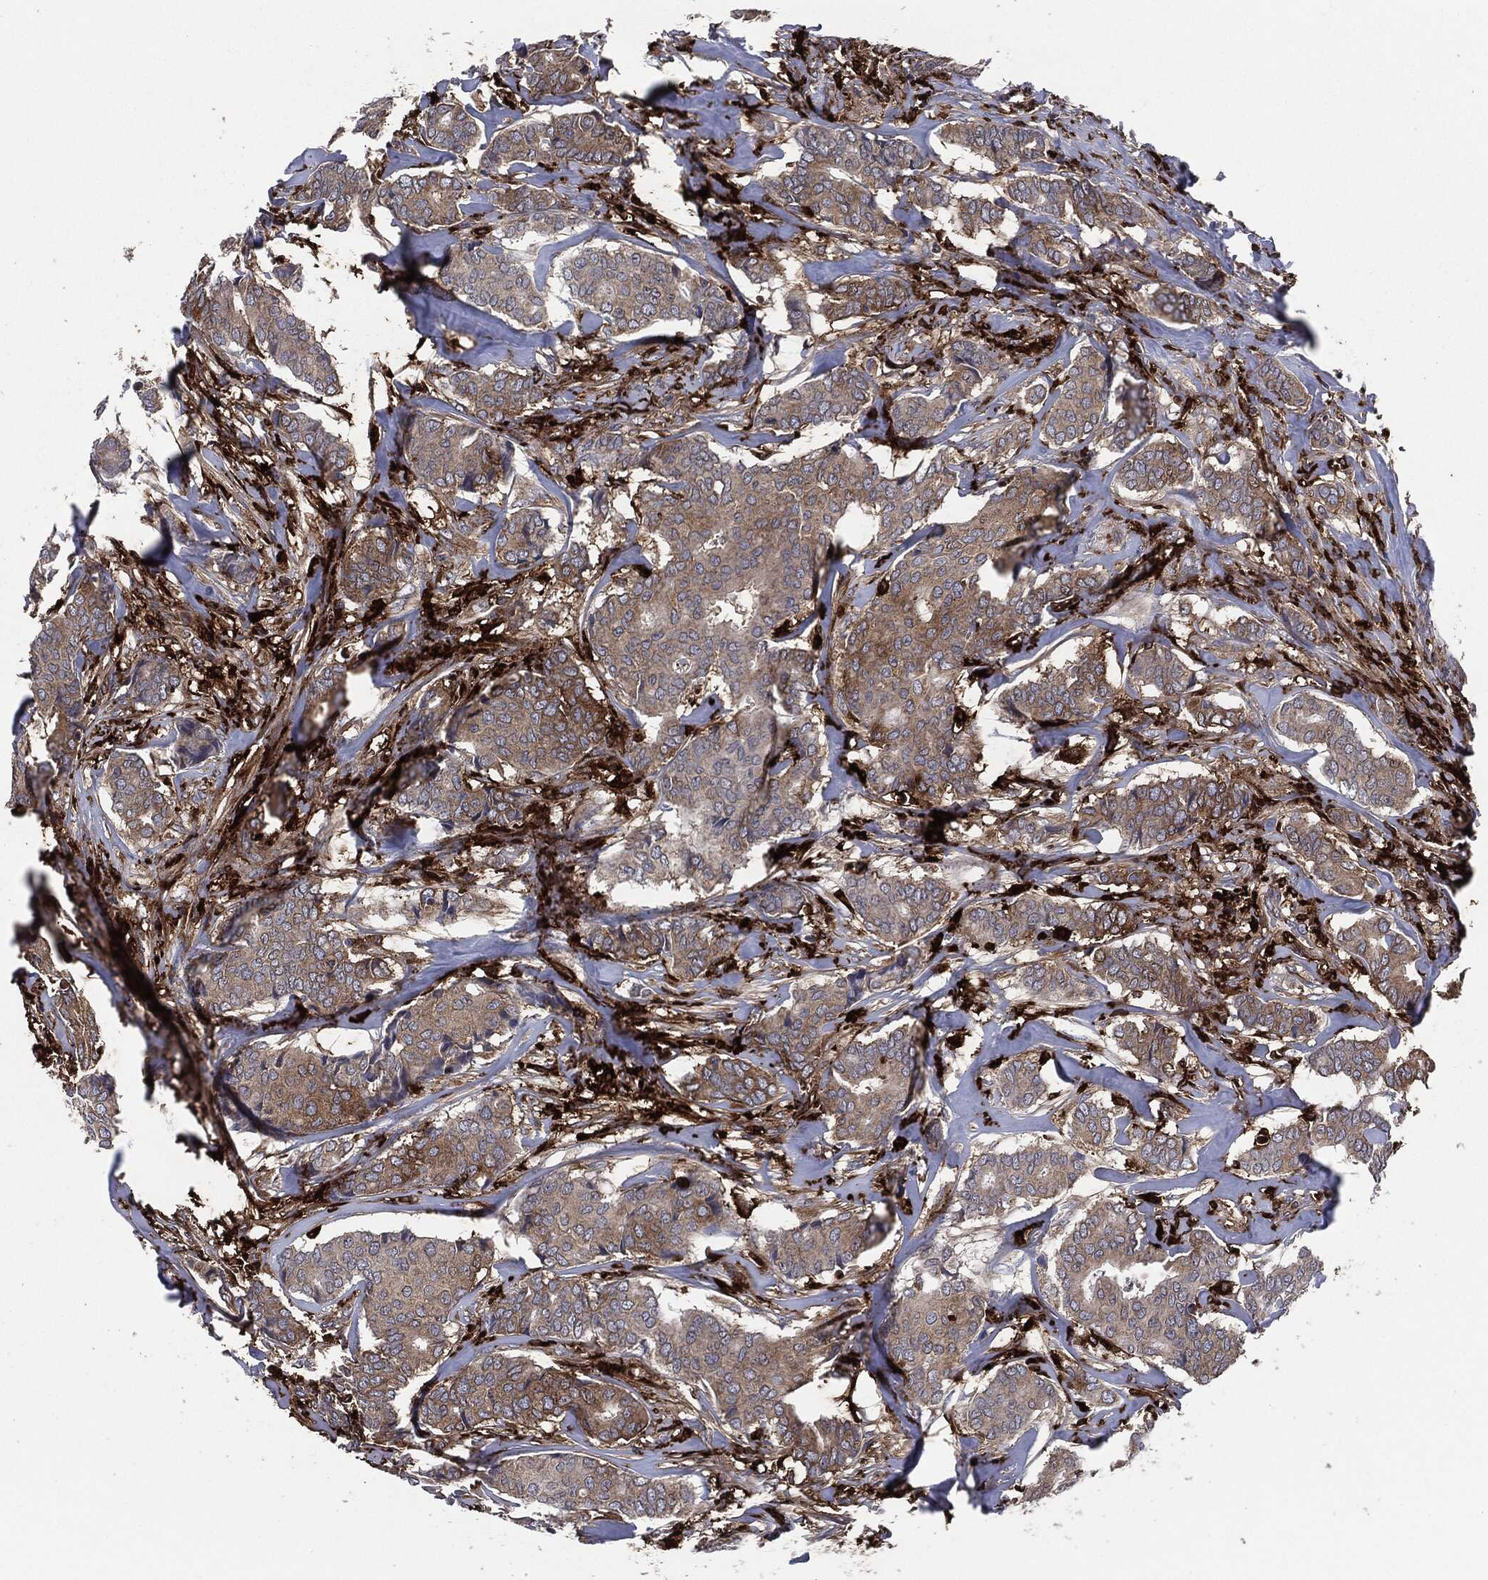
{"staining": {"intensity": "moderate", "quantity": "<25%", "location": "cytoplasmic/membranous"}, "tissue": "breast cancer", "cell_type": "Tumor cells", "image_type": "cancer", "snomed": [{"axis": "morphology", "description": "Duct carcinoma"}, {"axis": "topography", "description": "Breast"}], "caption": "Protein staining by IHC displays moderate cytoplasmic/membranous positivity in about <25% of tumor cells in breast intraductal carcinoma.", "gene": "TMEM11", "patient": {"sex": "female", "age": 75}}